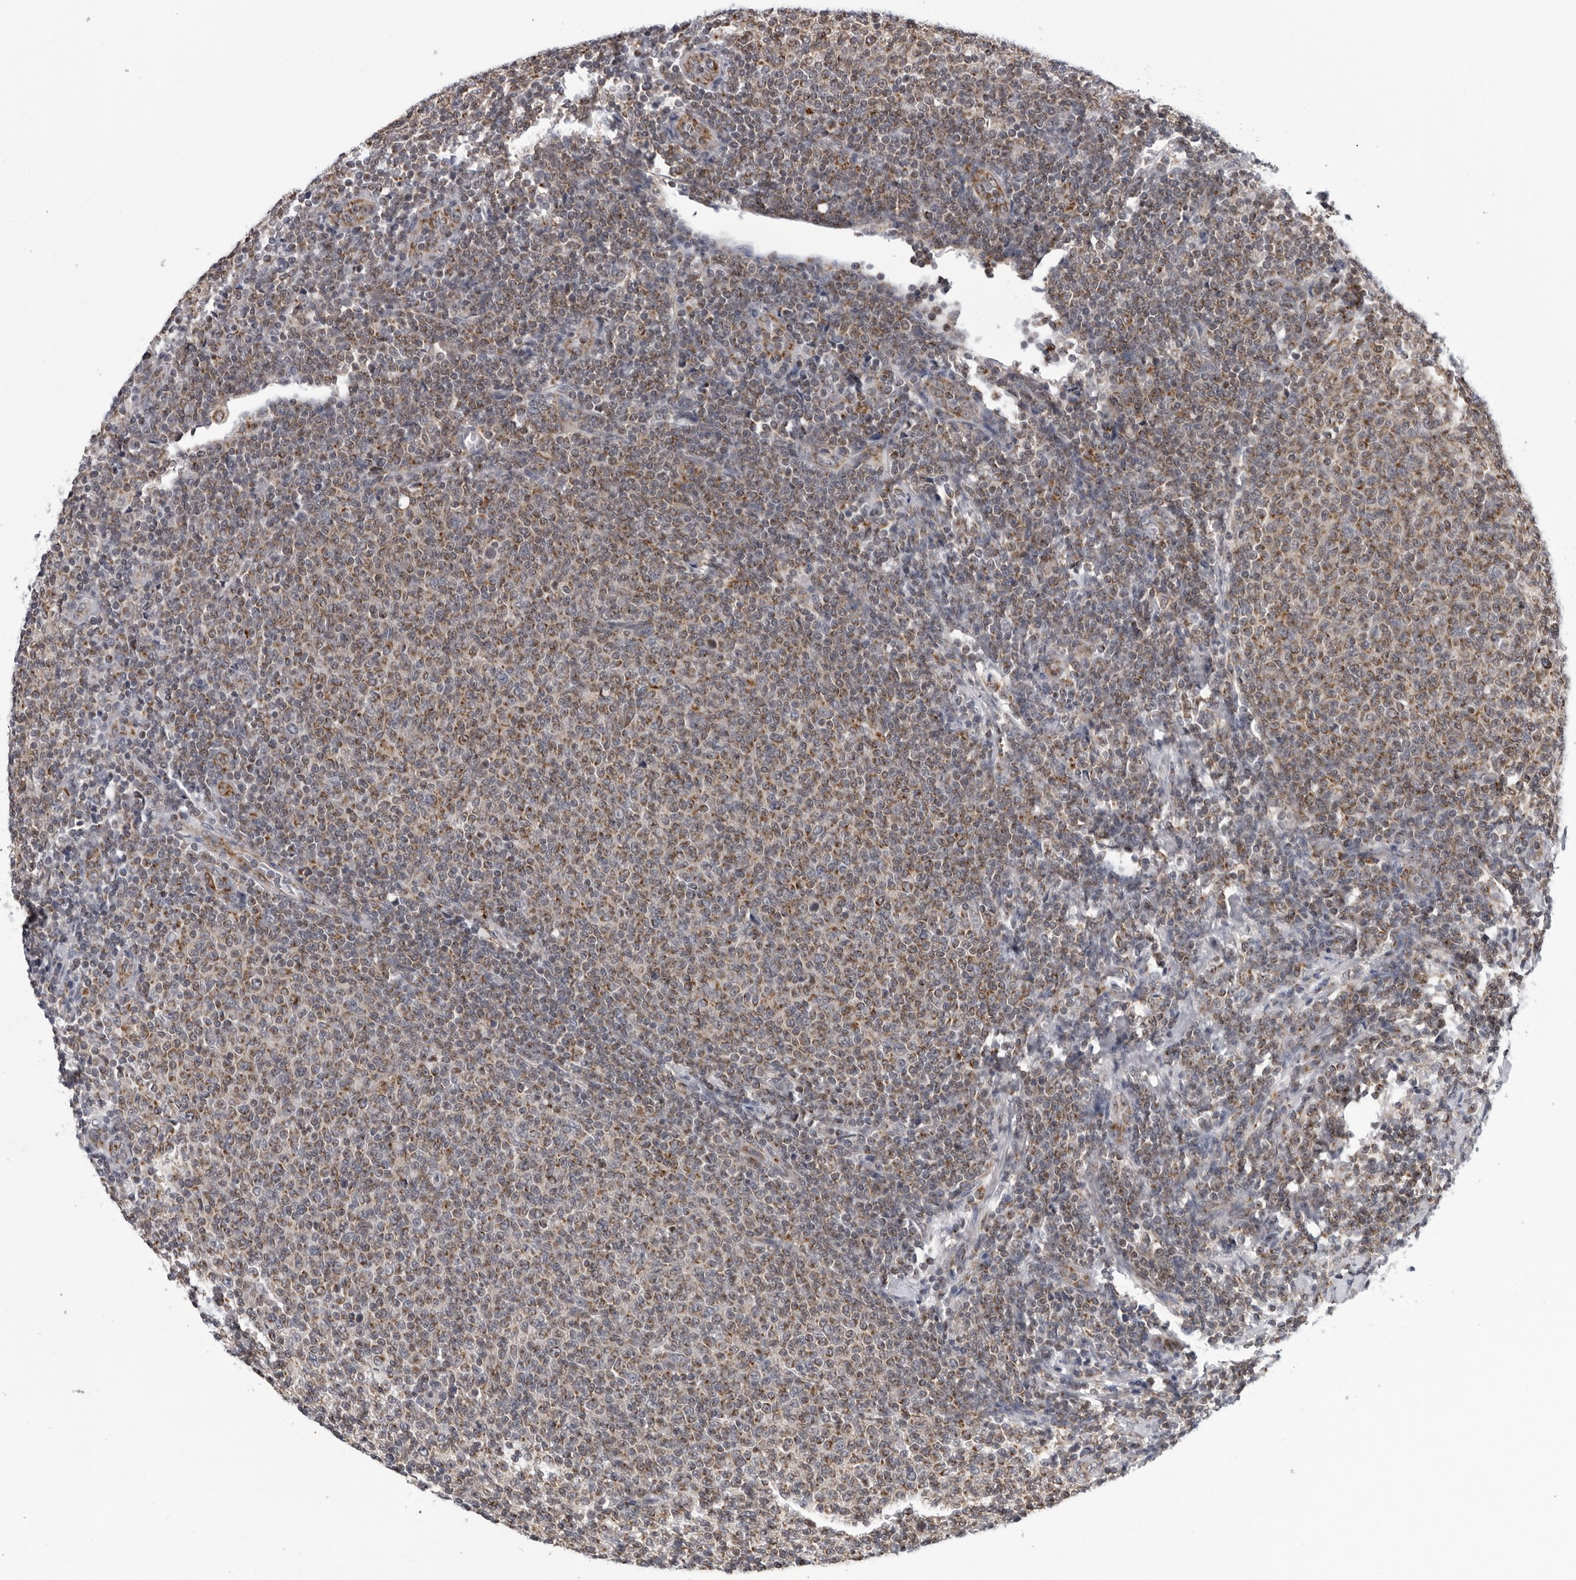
{"staining": {"intensity": "weak", "quantity": "25%-75%", "location": "cytoplasmic/membranous"}, "tissue": "lymphoma", "cell_type": "Tumor cells", "image_type": "cancer", "snomed": [{"axis": "morphology", "description": "Malignant lymphoma, non-Hodgkin's type, Low grade"}, {"axis": "topography", "description": "Lymph node"}], "caption": "IHC image of malignant lymphoma, non-Hodgkin's type (low-grade) stained for a protein (brown), which displays low levels of weak cytoplasmic/membranous positivity in about 25%-75% of tumor cells.", "gene": "CPT2", "patient": {"sex": "male", "age": 66}}